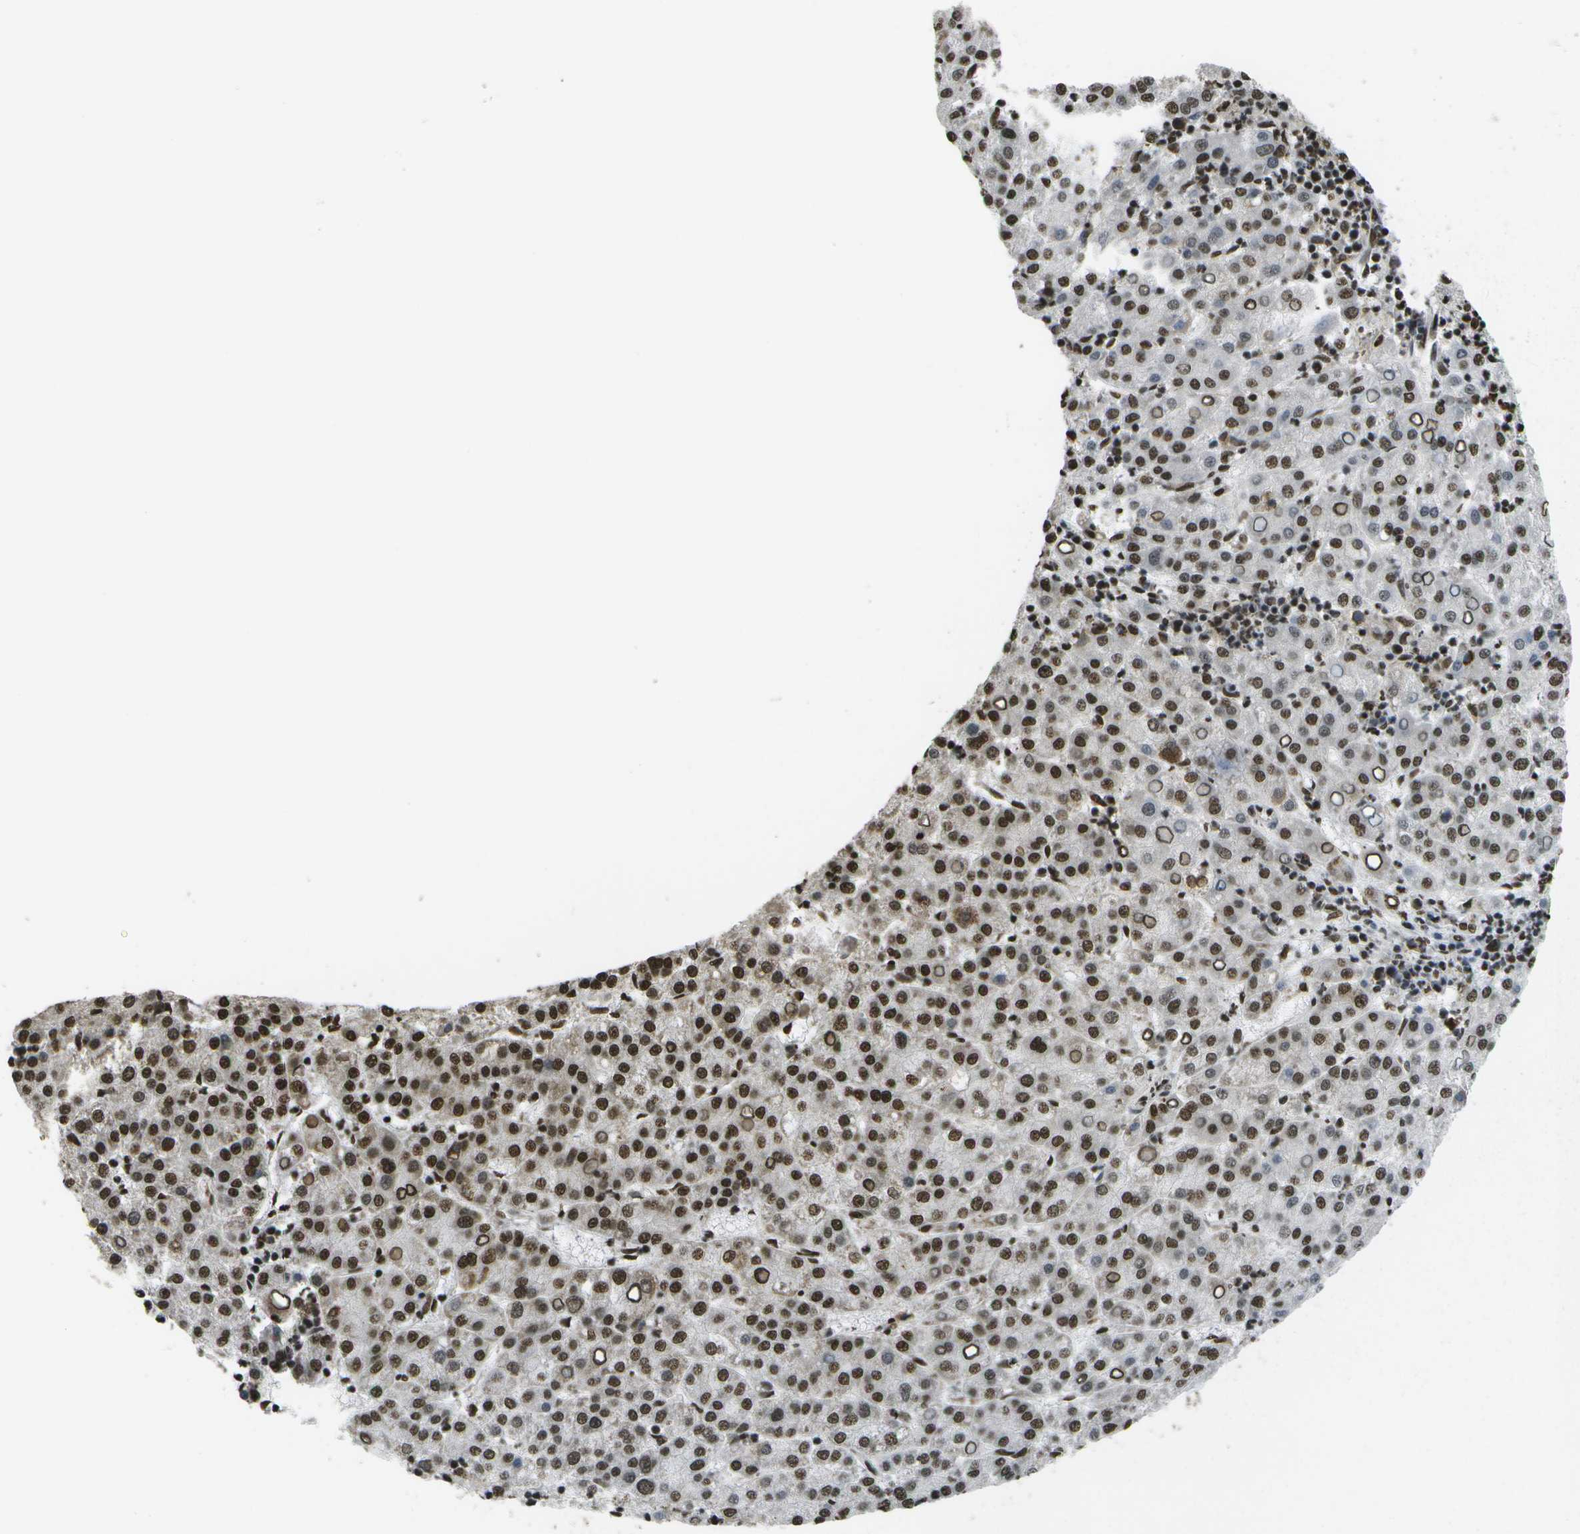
{"staining": {"intensity": "strong", "quantity": "25%-75%", "location": "nuclear"}, "tissue": "liver cancer", "cell_type": "Tumor cells", "image_type": "cancer", "snomed": [{"axis": "morphology", "description": "Carcinoma, Hepatocellular, NOS"}, {"axis": "topography", "description": "Liver"}], "caption": "Liver hepatocellular carcinoma tissue demonstrates strong nuclear positivity in about 25%-75% of tumor cells", "gene": "SPEN", "patient": {"sex": "female", "age": 58}}